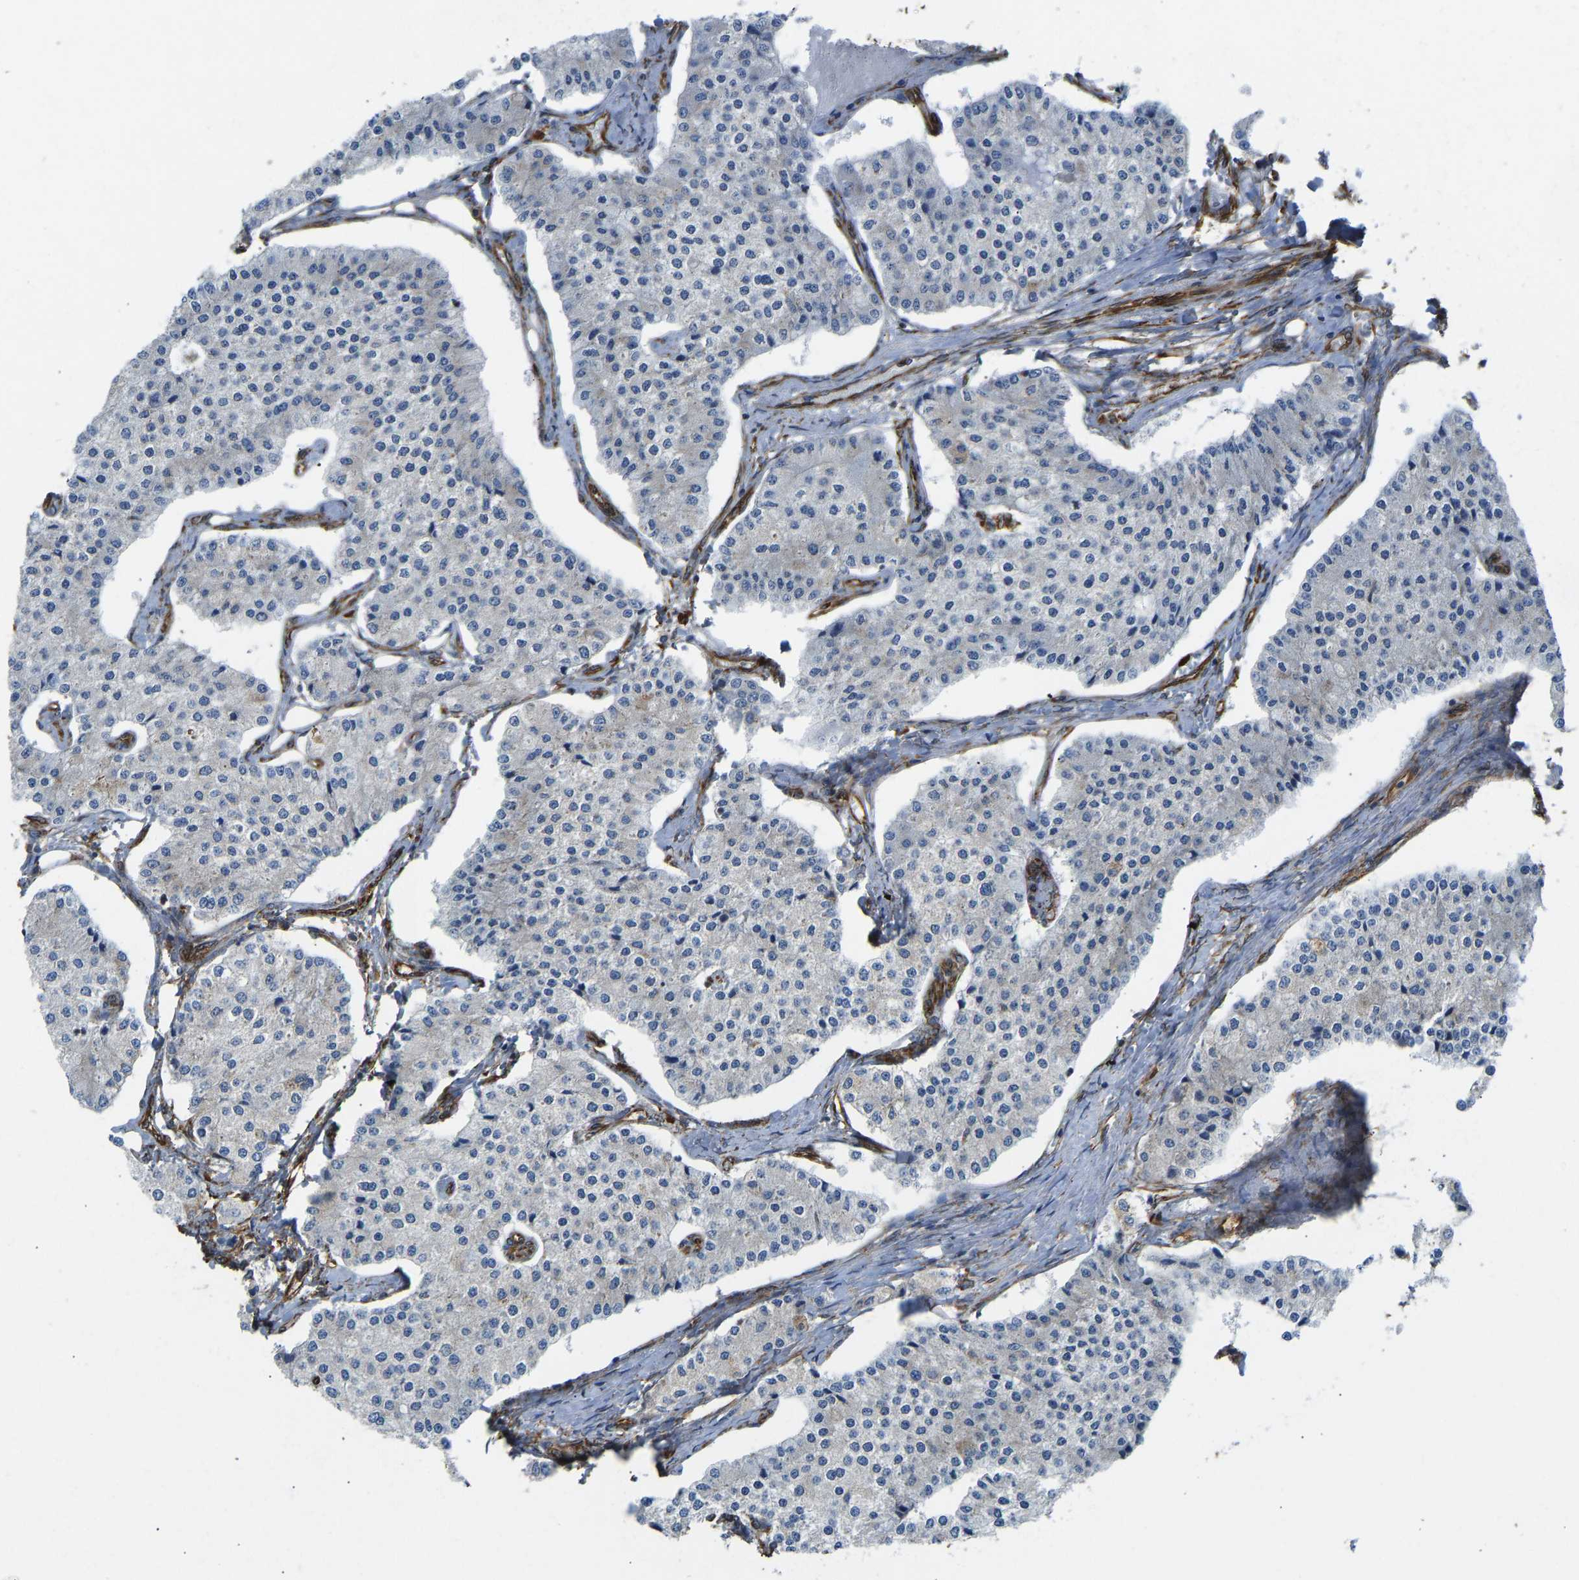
{"staining": {"intensity": "negative", "quantity": "none", "location": "none"}, "tissue": "carcinoid", "cell_type": "Tumor cells", "image_type": "cancer", "snomed": [{"axis": "morphology", "description": "Carcinoid, malignant, NOS"}, {"axis": "topography", "description": "Colon"}], "caption": "This histopathology image is of carcinoid stained with IHC to label a protein in brown with the nuclei are counter-stained blue. There is no staining in tumor cells.", "gene": "BEX3", "patient": {"sex": "female", "age": 52}}